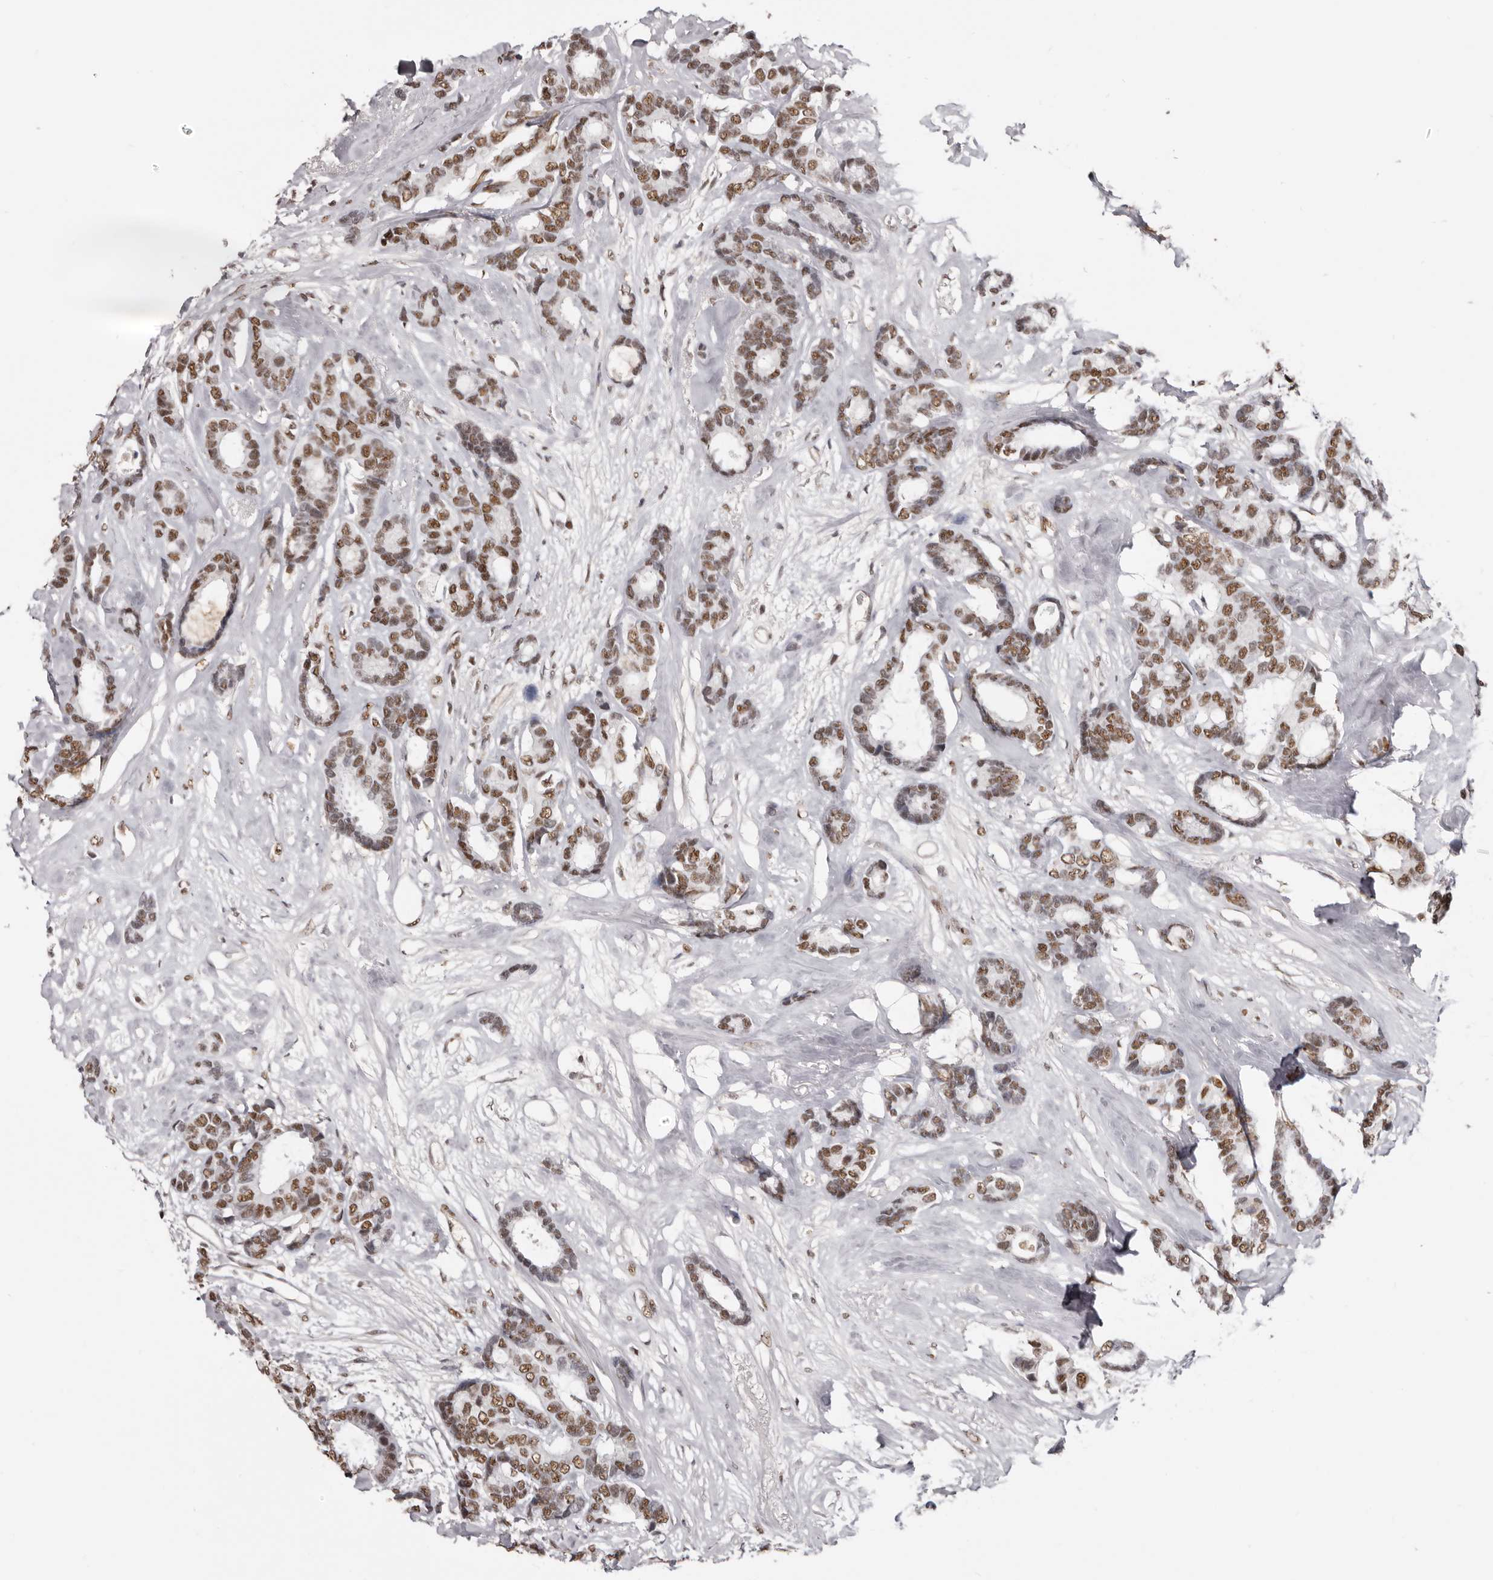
{"staining": {"intensity": "moderate", "quantity": ">75%", "location": "nuclear"}, "tissue": "breast cancer", "cell_type": "Tumor cells", "image_type": "cancer", "snomed": [{"axis": "morphology", "description": "Duct carcinoma"}, {"axis": "topography", "description": "Breast"}], "caption": "A medium amount of moderate nuclear expression is identified in approximately >75% of tumor cells in breast intraductal carcinoma tissue.", "gene": "SCAF4", "patient": {"sex": "female", "age": 87}}